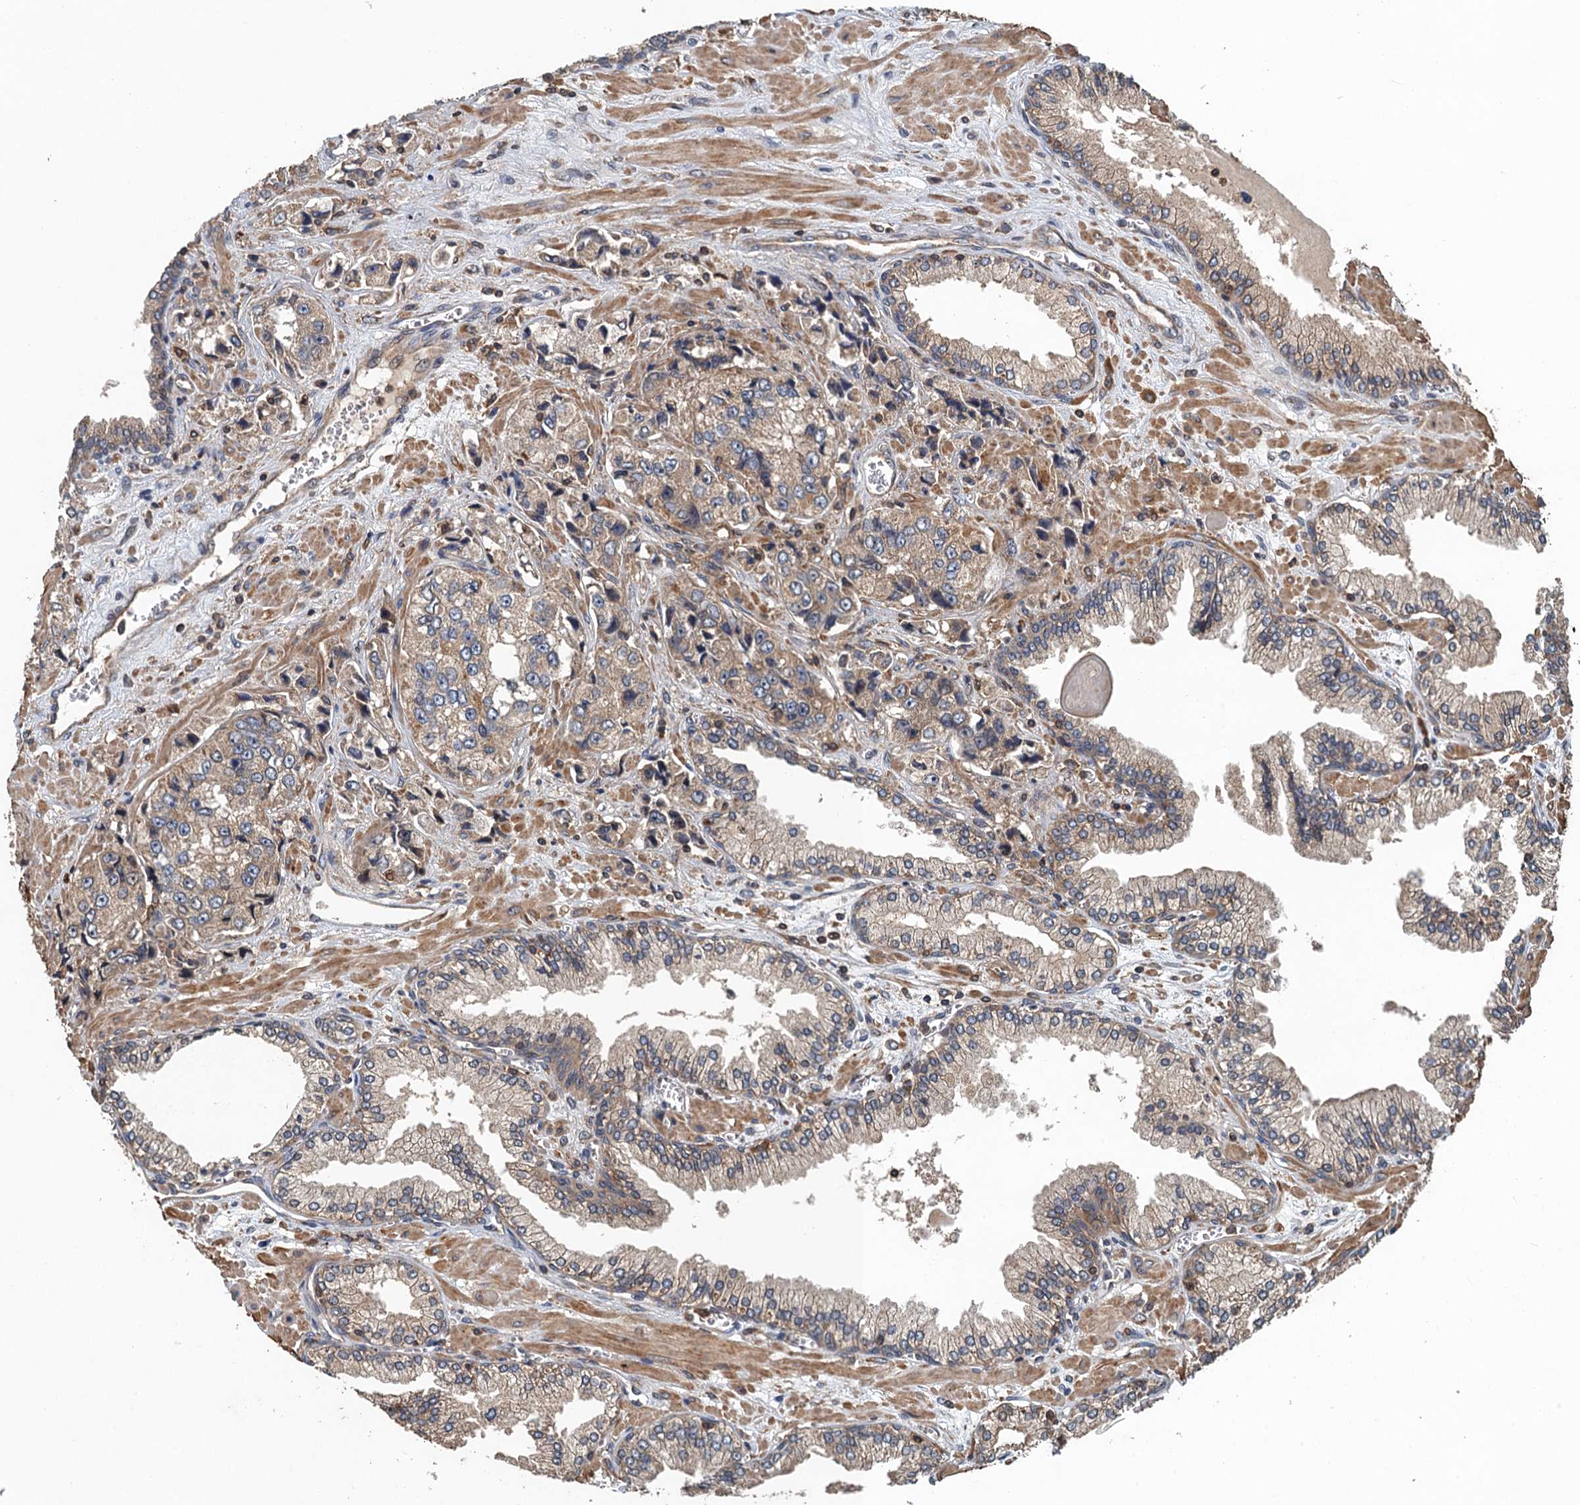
{"staining": {"intensity": "weak", "quantity": ">75%", "location": "cytoplasmic/membranous"}, "tissue": "prostate cancer", "cell_type": "Tumor cells", "image_type": "cancer", "snomed": [{"axis": "morphology", "description": "Adenocarcinoma, High grade"}, {"axis": "topography", "description": "Prostate"}], "caption": "Immunohistochemical staining of prostate cancer (adenocarcinoma (high-grade)) exhibits low levels of weak cytoplasmic/membranous expression in approximately >75% of tumor cells.", "gene": "BORCS5", "patient": {"sex": "male", "age": 74}}